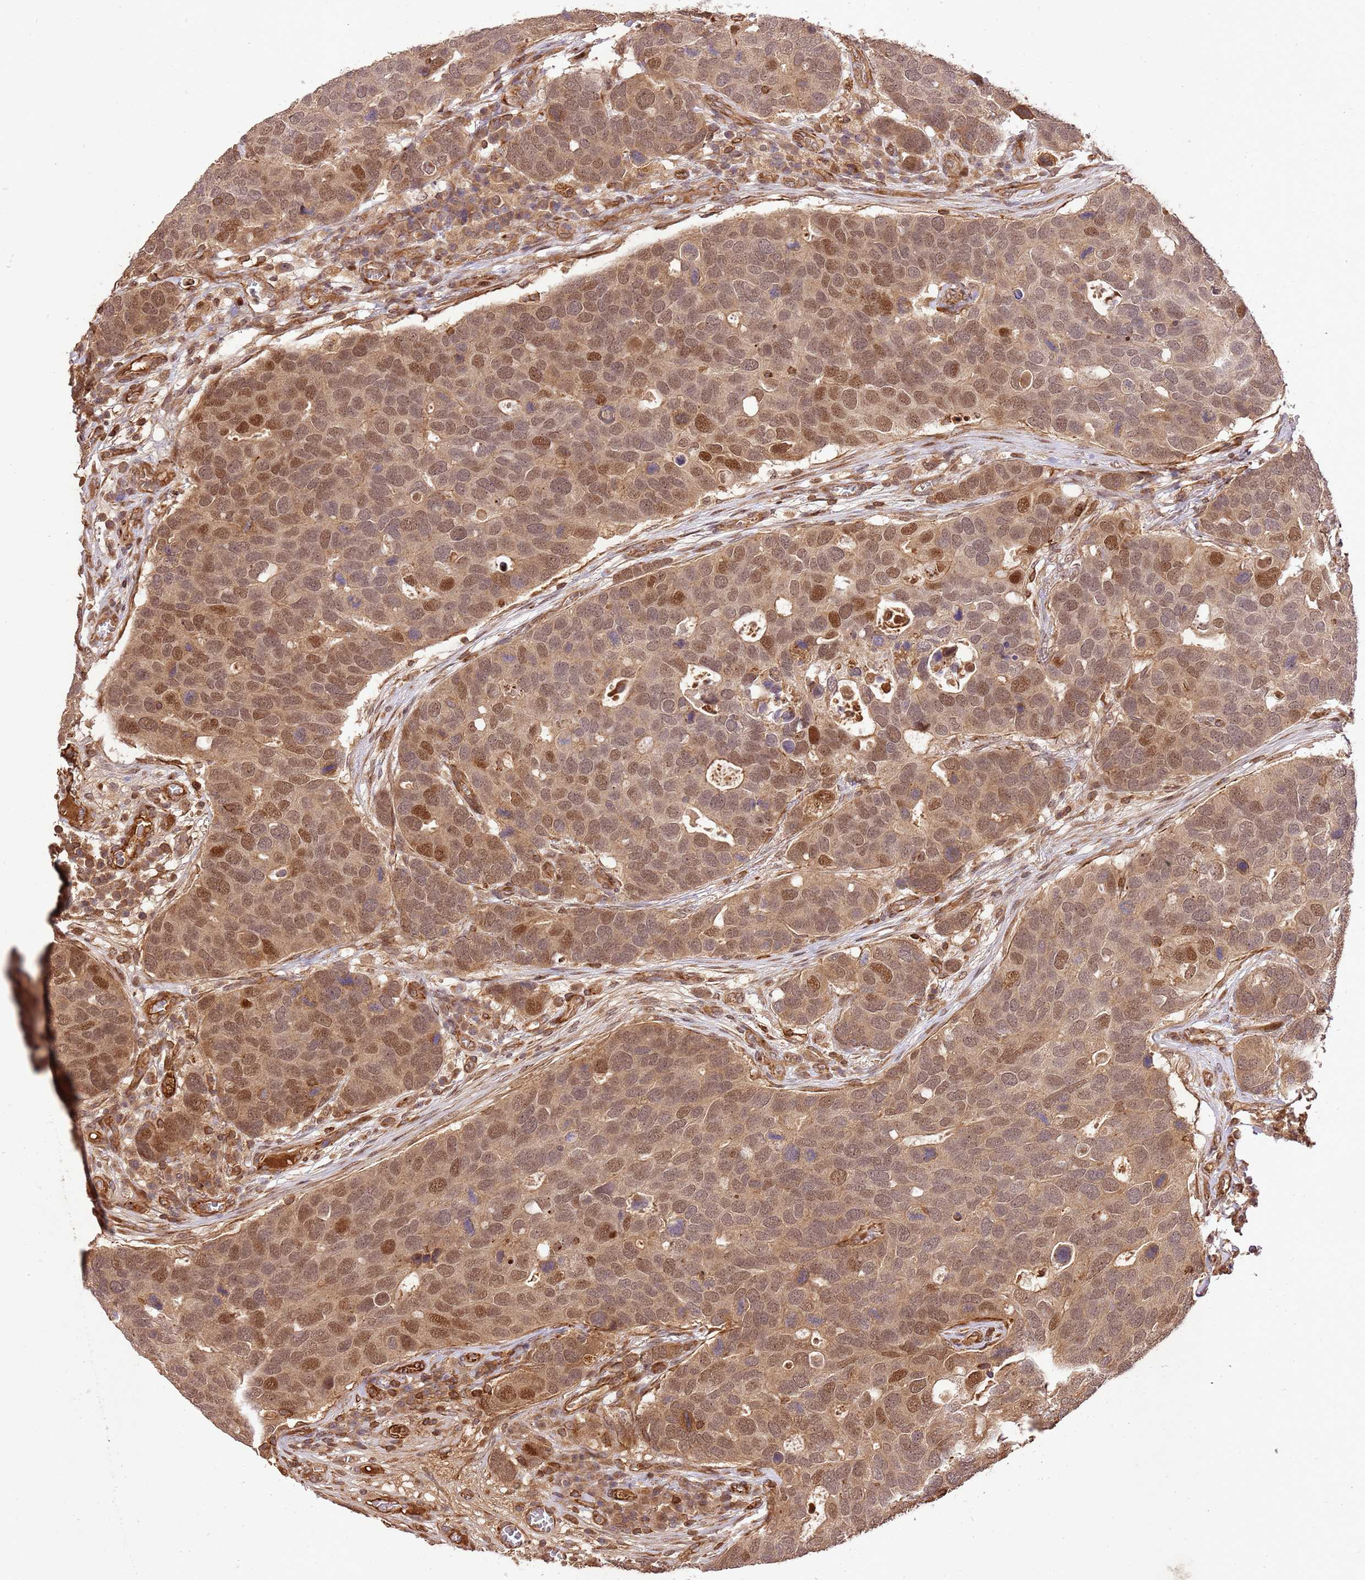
{"staining": {"intensity": "moderate", "quantity": ">75%", "location": "cytoplasmic/membranous,nuclear"}, "tissue": "breast cancer", "cell_type": "Tumor cells", "image_type": "cancer", "snomed": [{"axis": "morphology", "description": "Duct carcinoma"}, {"axis": "topography", "description": "Breast"}], "caption": "Breast infiltrating ductal carcinoma was stained to show a protein in brown. There is medium levels of moderate cytoplasmic/membranous and nuclear expression in about >75% of tumor cells. The protein is shown in brown color, while the nuclei are stained blue.", "gene": "KATNAL2", "patient": {"sex": "female", "age": 83}}